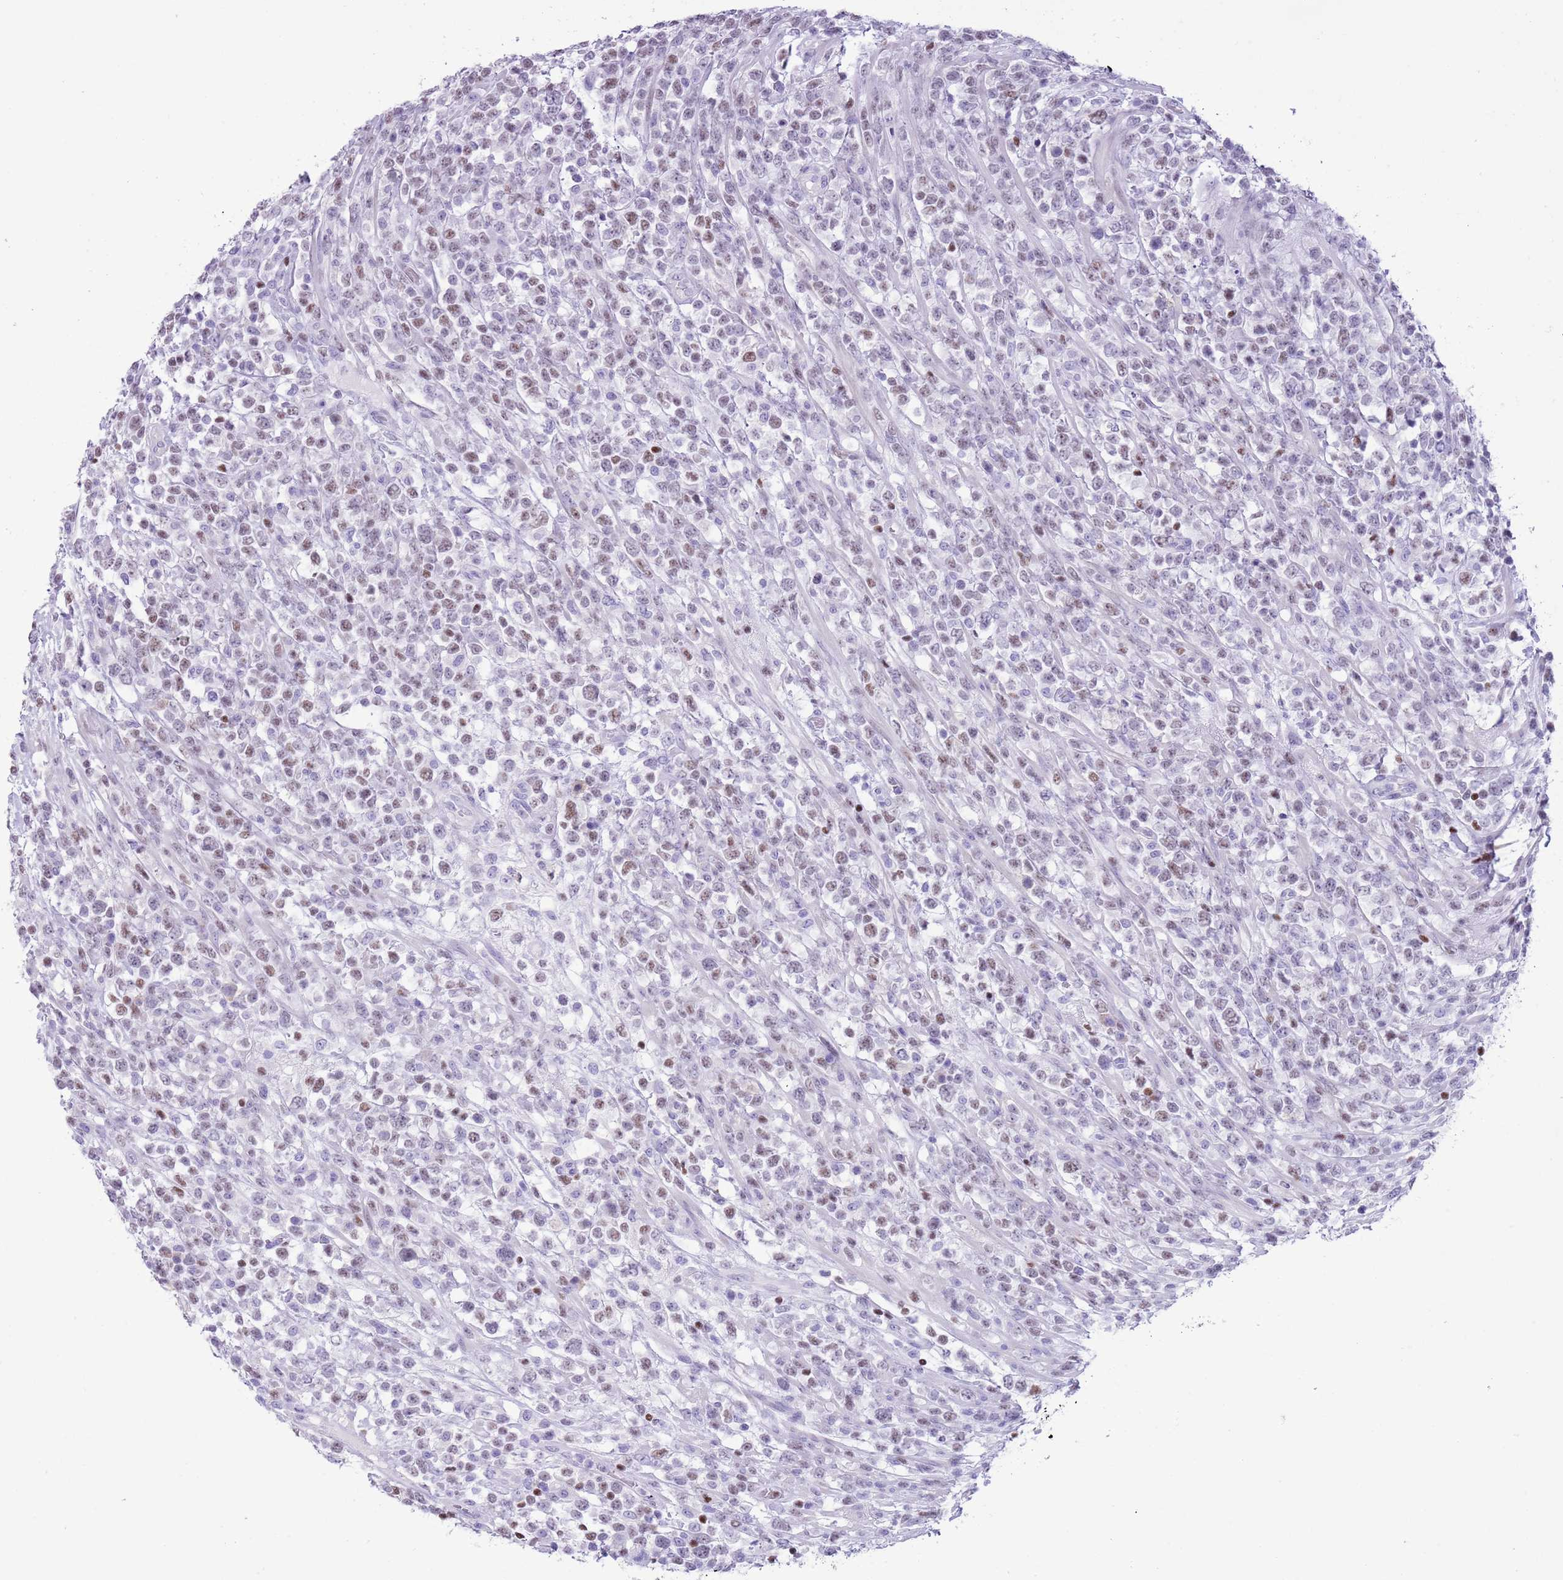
{"staining": {"intensity": "moderate", "quantity": "<25%", "location": "nuclear"}, "tissue": "lymphoma", "cell_type": "Tumor cells", "image_type": "cancer", "snomed": [{"axis": "morphology", "description": "Malignant lymphoma, non-Hodgkin's type, High grade"}, {"axis": "topography", "description": "Colon"}], "caption": "An IHC image of tumor tissue is shown. Protein staining in brown labels moderate nuclear positivity in high-grade malignant lymphoma, non-Hodgkin's type within tumor cells.", "gene": "BCL11B", "patient": {"sex": "female", "age": 53}}